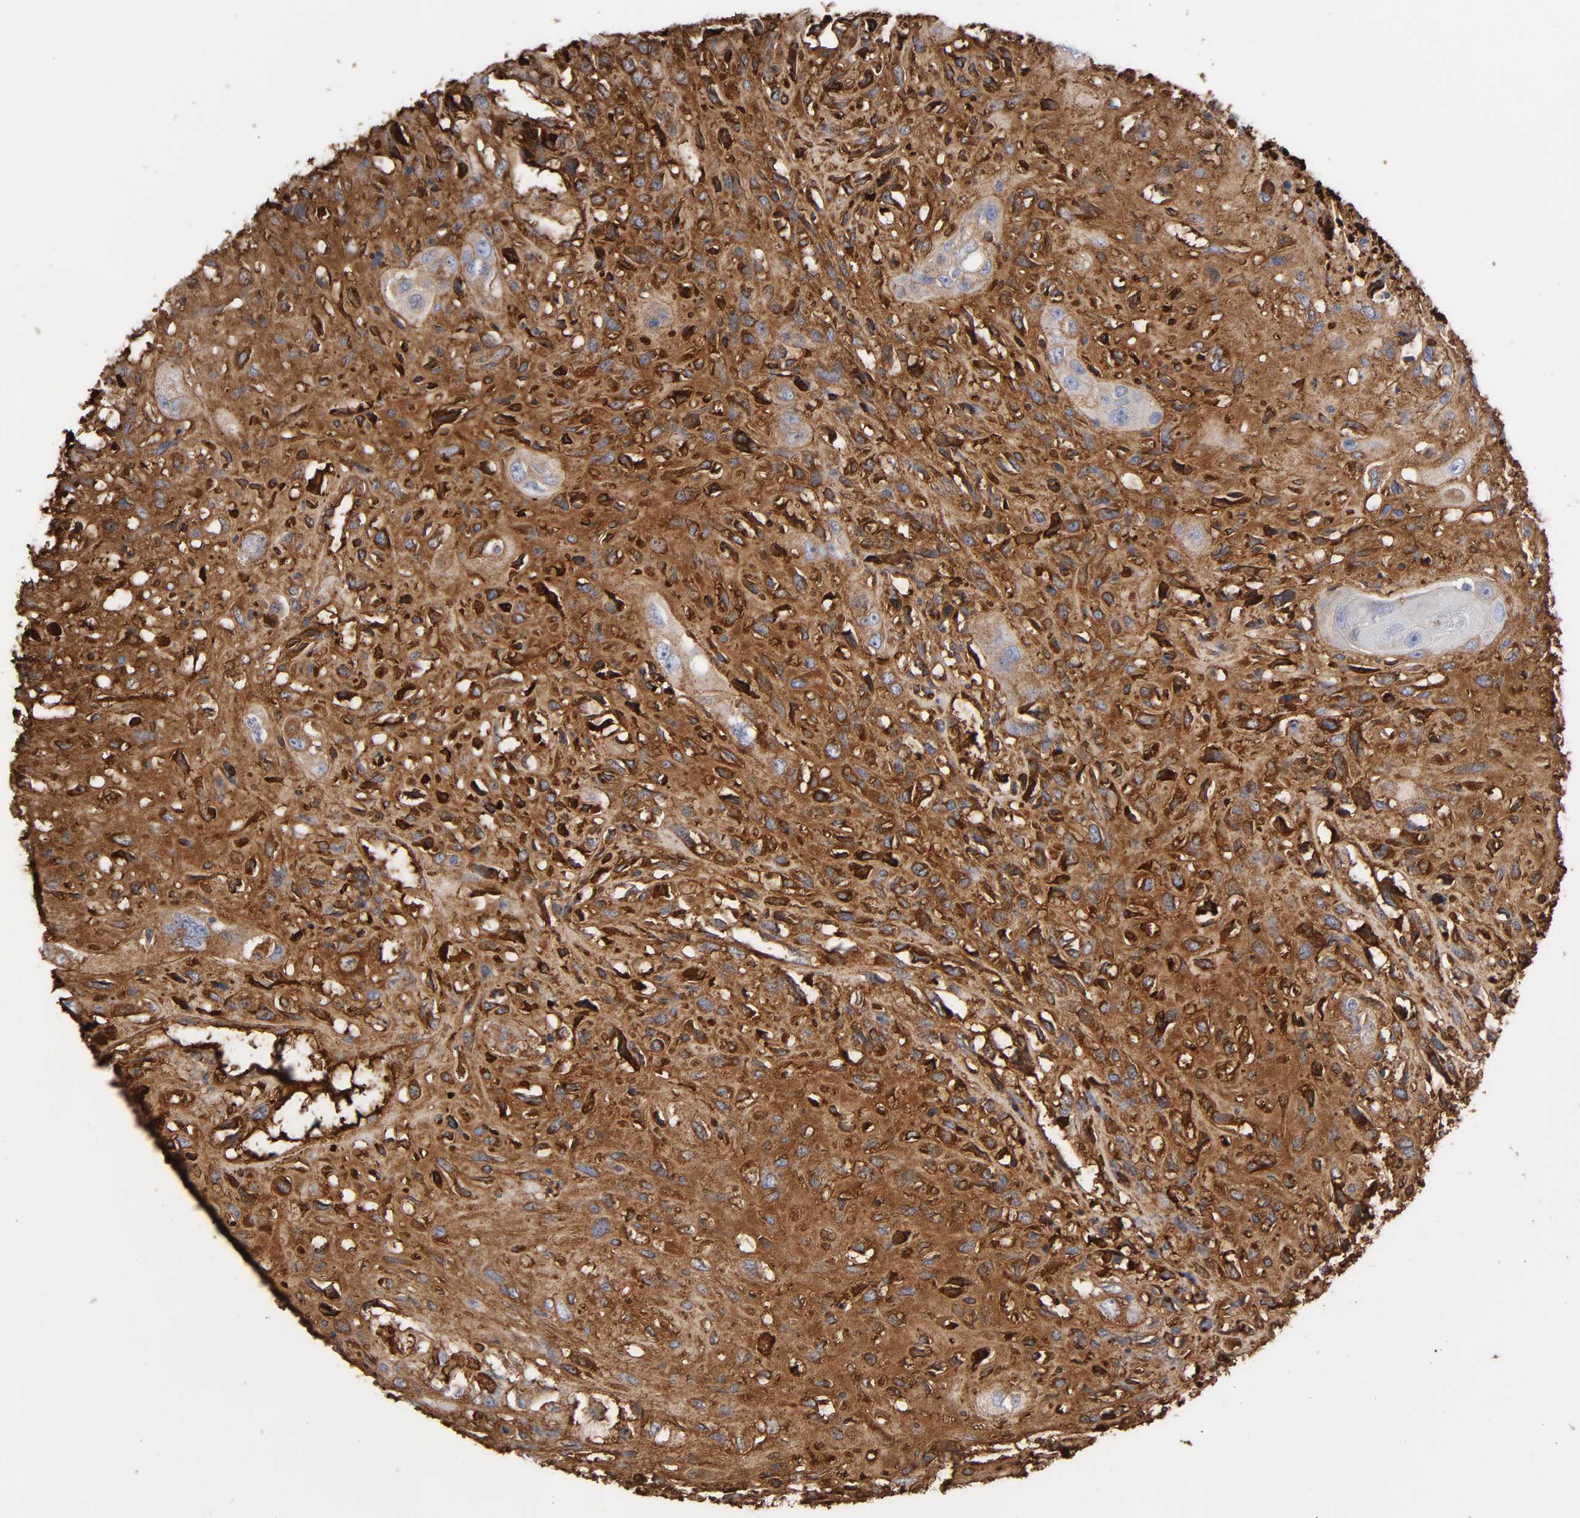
{"staining": {"intensity": "negative", "quantity": "none", "location": "none"}, "tissue": "head and neck cancer", "cell_type": "Tumor cells", "image_type": "cancer", "snomed": [{"axis": "morphology", "description": "Necrosis, NOS"}, {"axis": "morphology", "description": "Neoplasm, malignant, NOS"}, {"axis": "topography", "description": "Salivary gland"}, {"axis": "topography", "description": "Head-Neck"}], "caption": "Human head and neck cancer (malignant neoplasm) stained for a protein using immunohistochemistry displays no staining in tumor cells.", "gene": "FBLN1", "patient": {"sex": "male", "age": 43}}